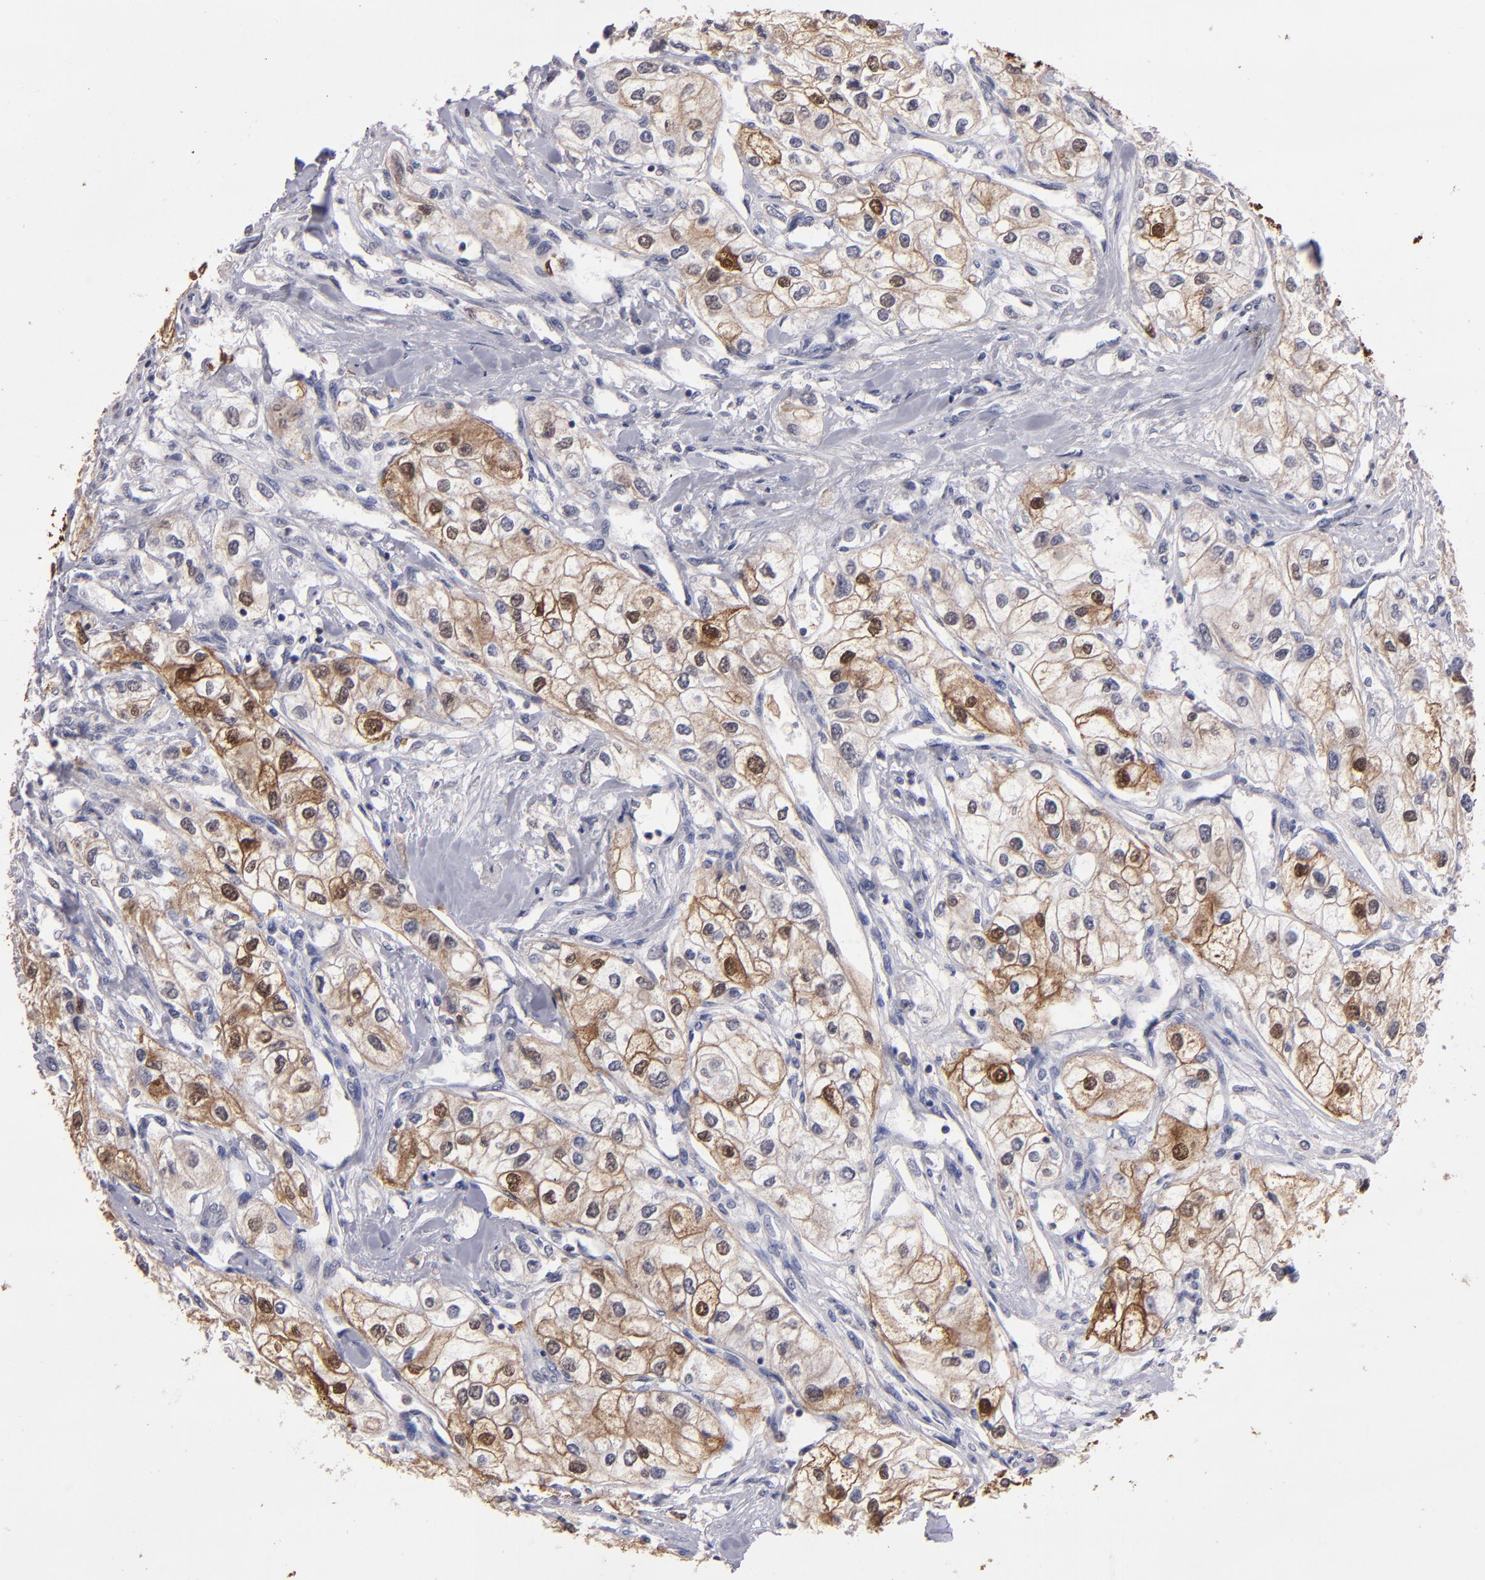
{"staining": {"intensity": "moderate", "quantity": "25%-75%", "location": "cytoplasmic/membranous,nuclear"}, "tissue": "renal cancer", "cell_type": "Tumor cells", "image_type": "cancer", "snomed": [{"axis": "morphology", "description": "Adenocarcinoma, NOS"}, {"axis": "topography", "description": "Kidney"}], "caption": "The histopathology image demonstrates a brown stain indicating the presence of a protein in the cytoplasmic/membranous and nuclear of tumor cells in renal cancer.", "gene": "S100A1", "patient": {"sex": "male", "age": 57}}